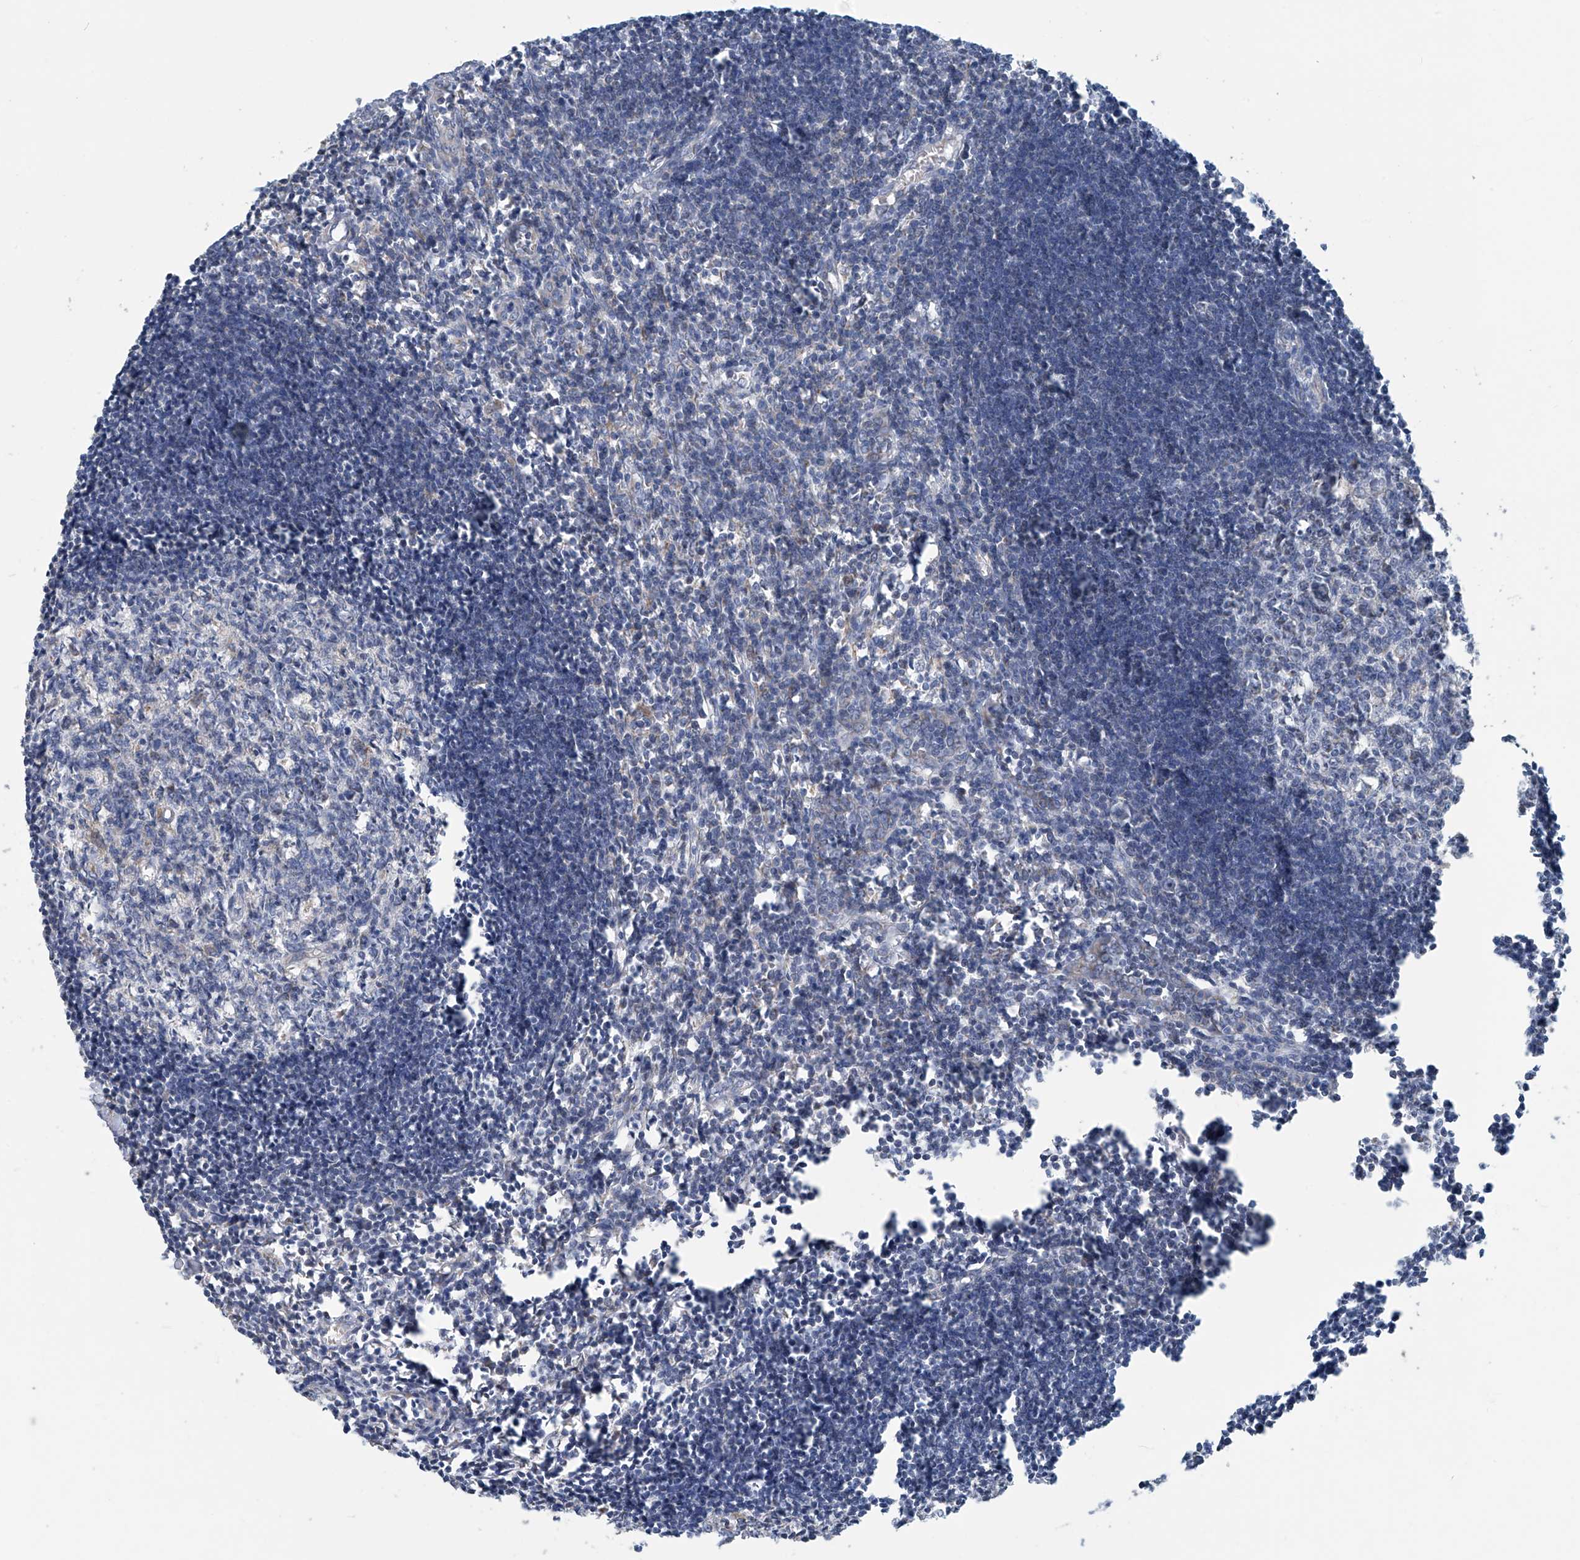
{"staining": {"intensity": "moderate", "quantity": "<25%", "location": "cytoplasmic/membranous"}, "tissue": "lymph node", "cell_type": "Germinal center cells", "image_type": "normal", "snomed": [{"axis": "morphology", "description": "Normal tissue, NOS"}, {"axis": "morphology", "description": "Malignant melanoma, Metastatic site"}, {"axis": "topography", "description": "Lymph node"}], "caption": "Benign lymph node displays moderate cytoplasmic/membranous expression in about <25% of germinal center cells, visualized by immunohistochemistry.", "gene": "COMMD1", "patient": {"sex": "male", "age": 41}}